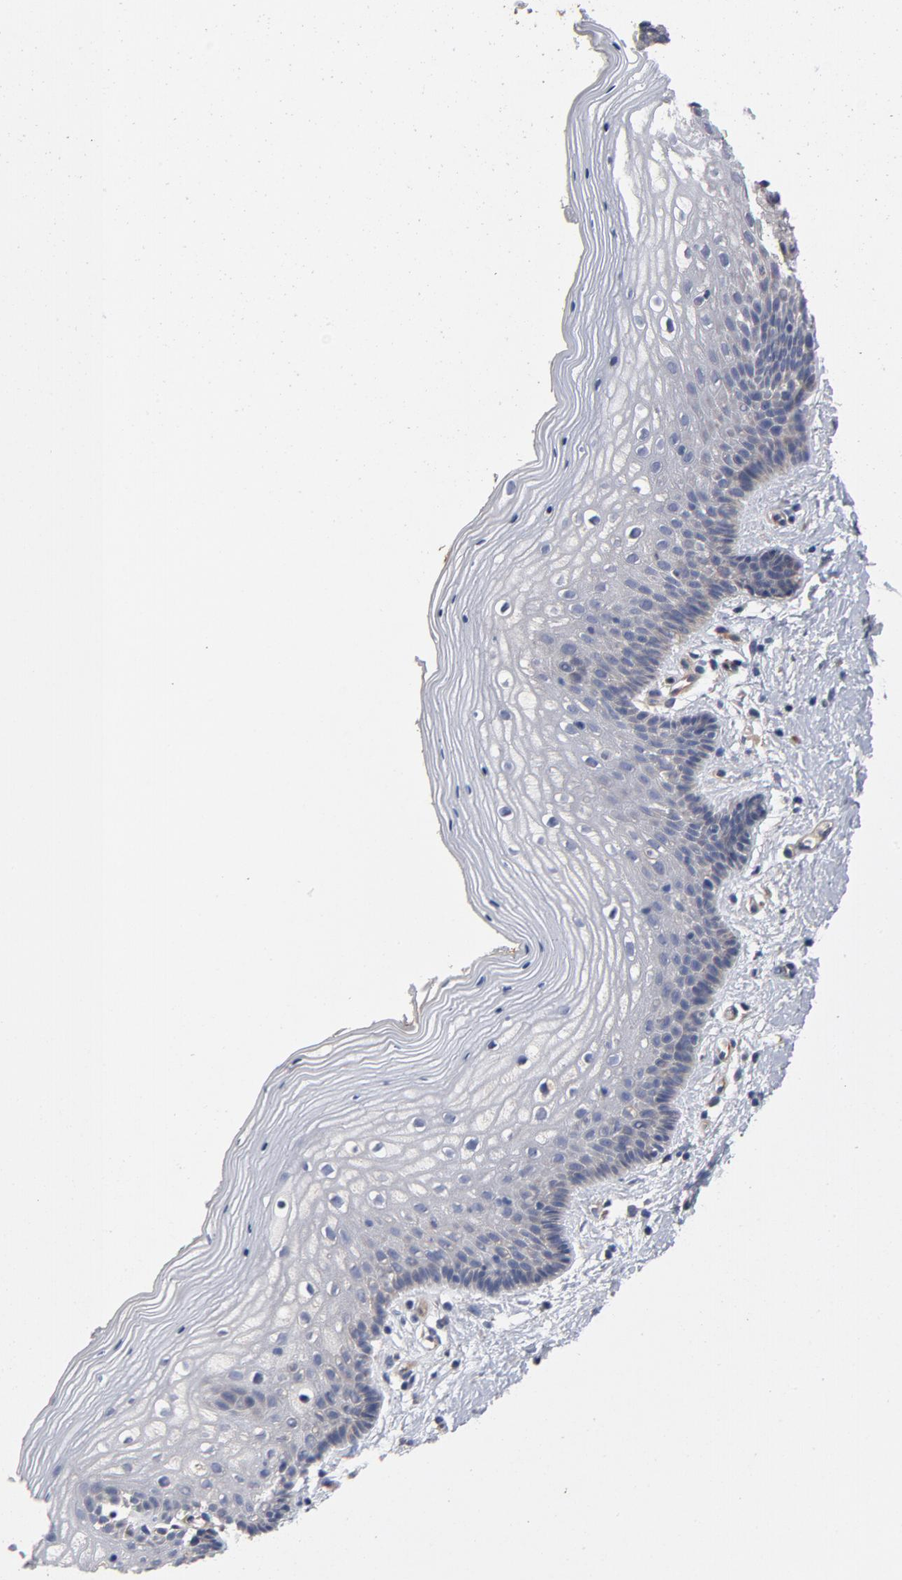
{"staining": {"intensity": "weak", "quantity": "<25%", "location": "cytoplasmic/membranous"}, "tissue": "vagina", "cell_type": "Squamous epithelial cells", "image_type": "normal", "snomed": [{"axis": "morphology", "description": "Normal tissue, NOS"}, {"axis": "topography", "description": "Vagina"}], "caption": "High magnification brightfield microscopy of benign vagina stained with DAB (3,3'-diaminobenzidine) (brown) and counterstained with hematoxylin (blue): squamous epithelial cells show no significant staining. Nuclei are stained in blue.", "gene": "CCDC134", "patient": {"sex": "female", "age": 46}}